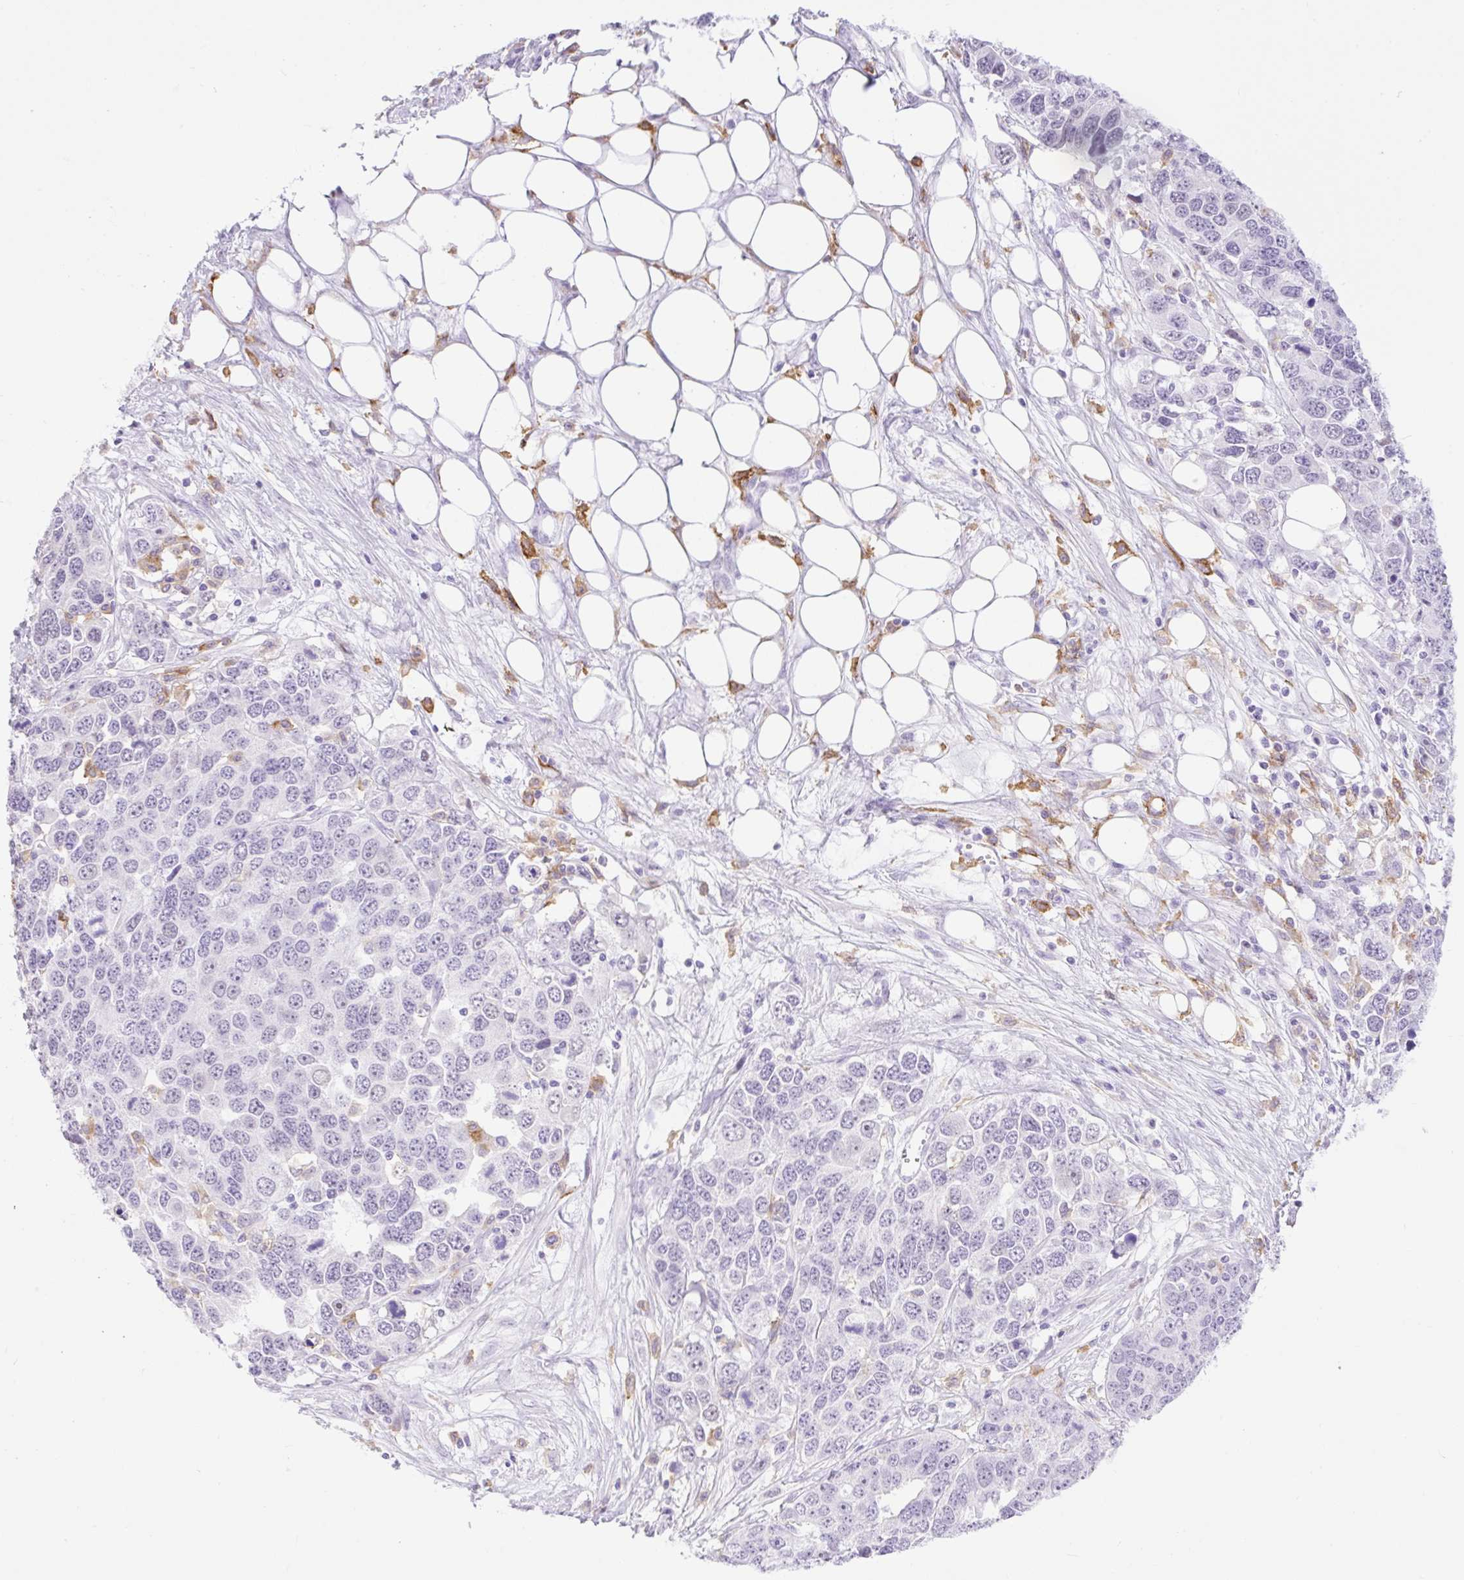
{"staining": {"intensity": "negative", "quantity": "none", "location": "none"}, "tissue": "ovarian cancer", "cell_type": "Tumor cells", "image_type": "cancer", "snomed": [{"axis": "morphology", "description": "Cystadenocarcinoma, serous, NOS"}, {"axis": "topography", "description": "Ovary"}], "caption": "Human ovarian cancer stained for a protein using immunohistochemistry (IHC) exhibits no expression in tumor cells.", "gene": "SIGLEC1", "patient": {"sex": "female", "age": 76}}